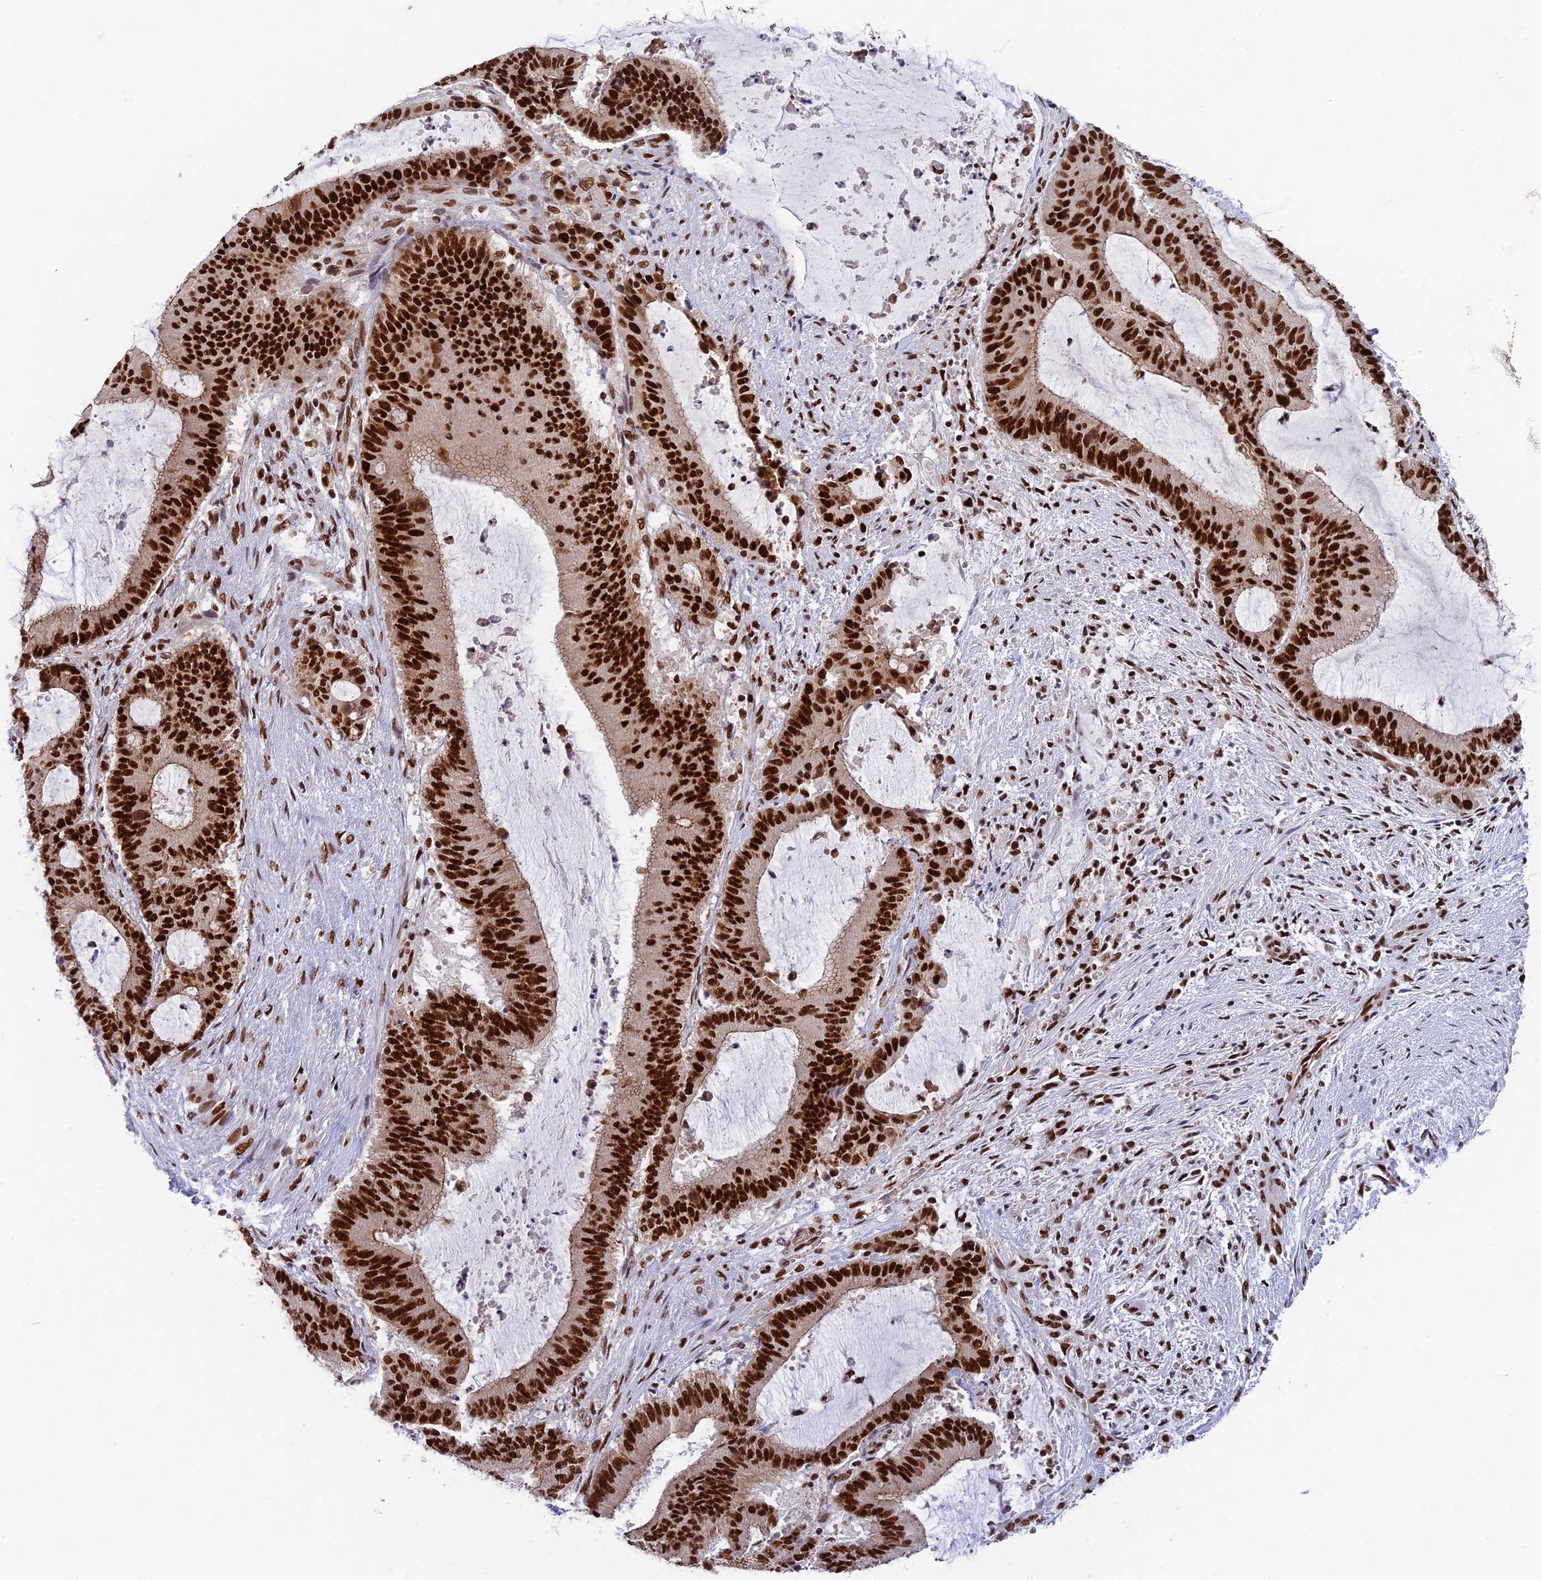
{"staining": {"intensity": "strong", "quantity": ">75%", "location": "nuclear"}, "tissue": "liver cancer", "cell_type": "Tumor cells", "image_type": "cancer", "snomed": [{"axis": "morphology", "description": "Normal tissue, NOS"}, {"axis": "morphology", "description": "Cholangiocarcinoma"}, {"axis": "topography", "description": "Liver"}, {"axis": "topography", "description": "Peripheral nerve tissue"}], "caption": "Cholangiocarcinoma (liver) tissue displays strong nuclear expression in approximately >75% of tumor cells, visualized by immunohistochemistry.", "gene": "EEF1AKMT3", "patient": {"sex": "female", "age": 73}}